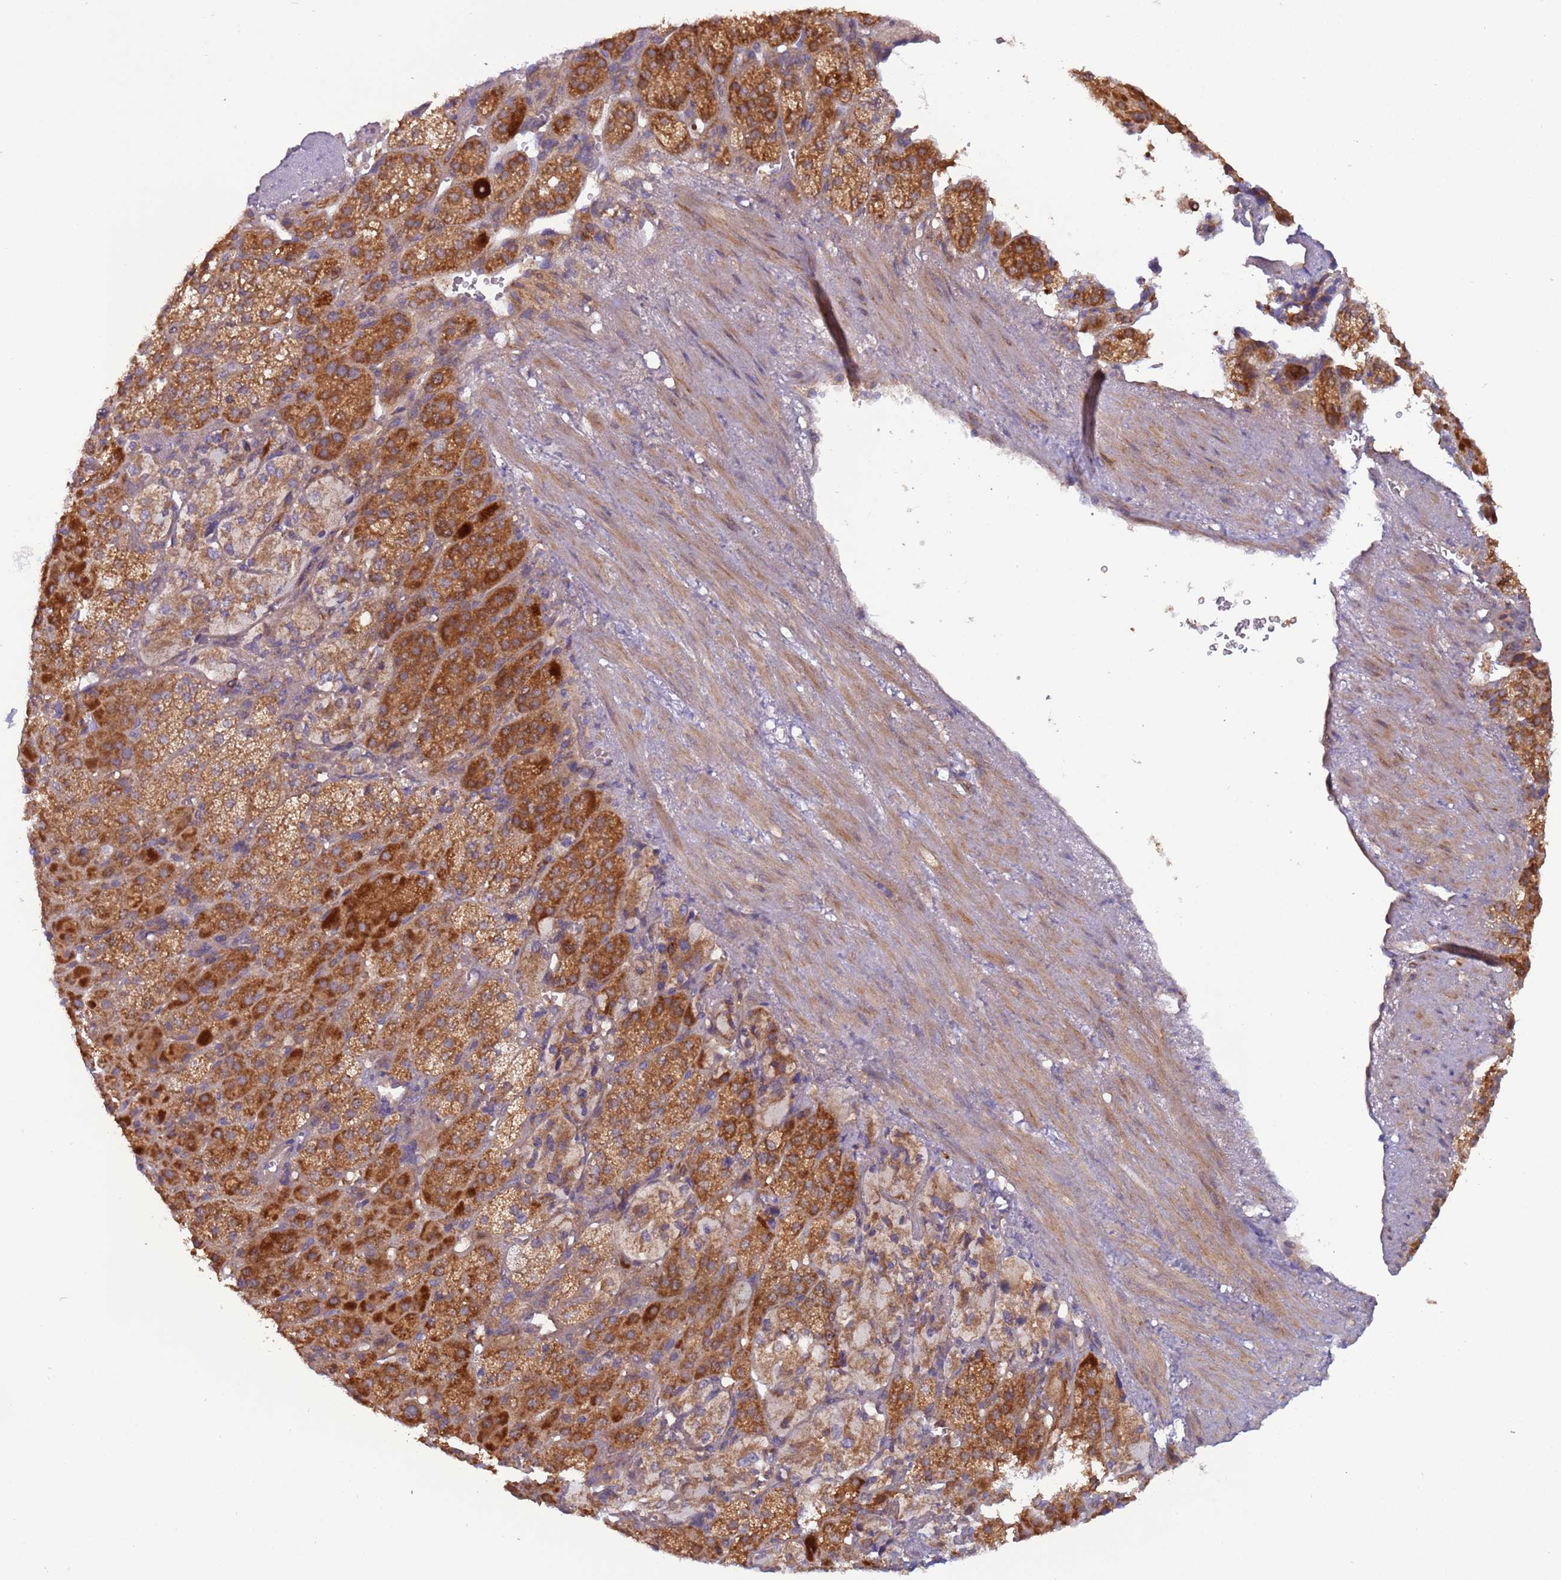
{"staining": {"intensity": "strong", "quantity": ">75%", "location": "cytoplasmic/membranous"}, "tissue": "adrenal gland", "cell_type": "Glandular cells", "image_type": "normal", "snomed": [{"axis": "morphology", "description": "Normal tissue, NOS"}, {"axis": "topography", "description": "Adrenal gland"}], "caption": "This is an image of immunohistochemistry (IHC) staining of normal adrenal gland, which shows strong staining in the cytoplasmic/membranous of glandular cells.", "gene": "UQCRQ", "patient": {"sex": "female", "age": 57}}